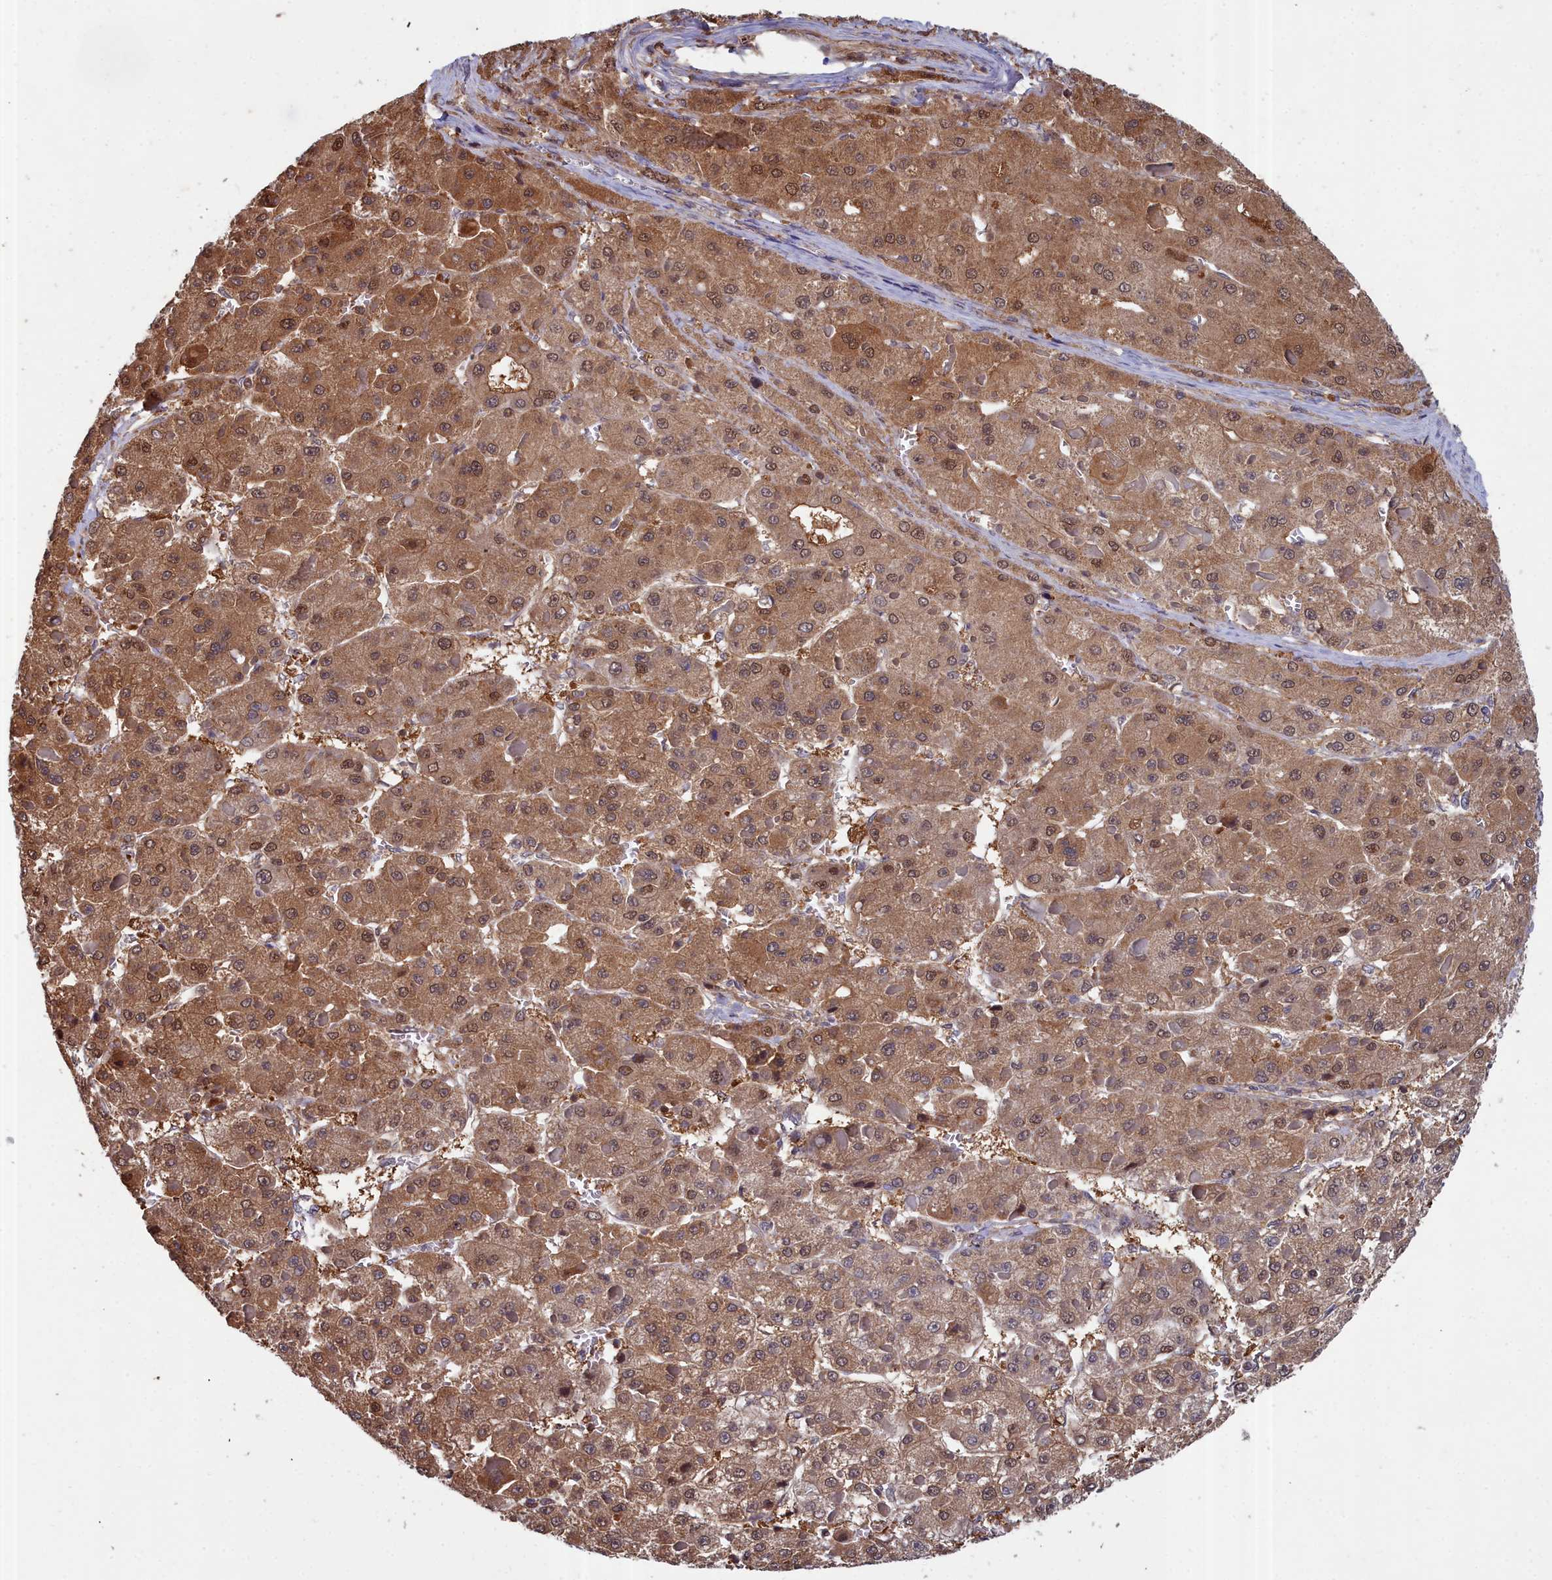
{"staining": {"intensity": "moderate", "quantity": ">75%", "location": "cytoplasmic/membranous,nuclear"}, "tissue": "liver cancer", "cell_type": "Tumor cells", "image_type": "cancer", "snomed": [{"axis": "morphology", "description": "Carcinoma, Hepatocellular, NOS"}, {"axis": "topography", "description": "Liver"}], "caption": "Human hepatocellular carcinoma (liver) stained with a brown dye reveals moderate cytoplasmic/membranous and nuclear positive staining in about >75% of tumor cells.", "gene": "GFRA2", "patient": {"sex": "female", "age": 73}}